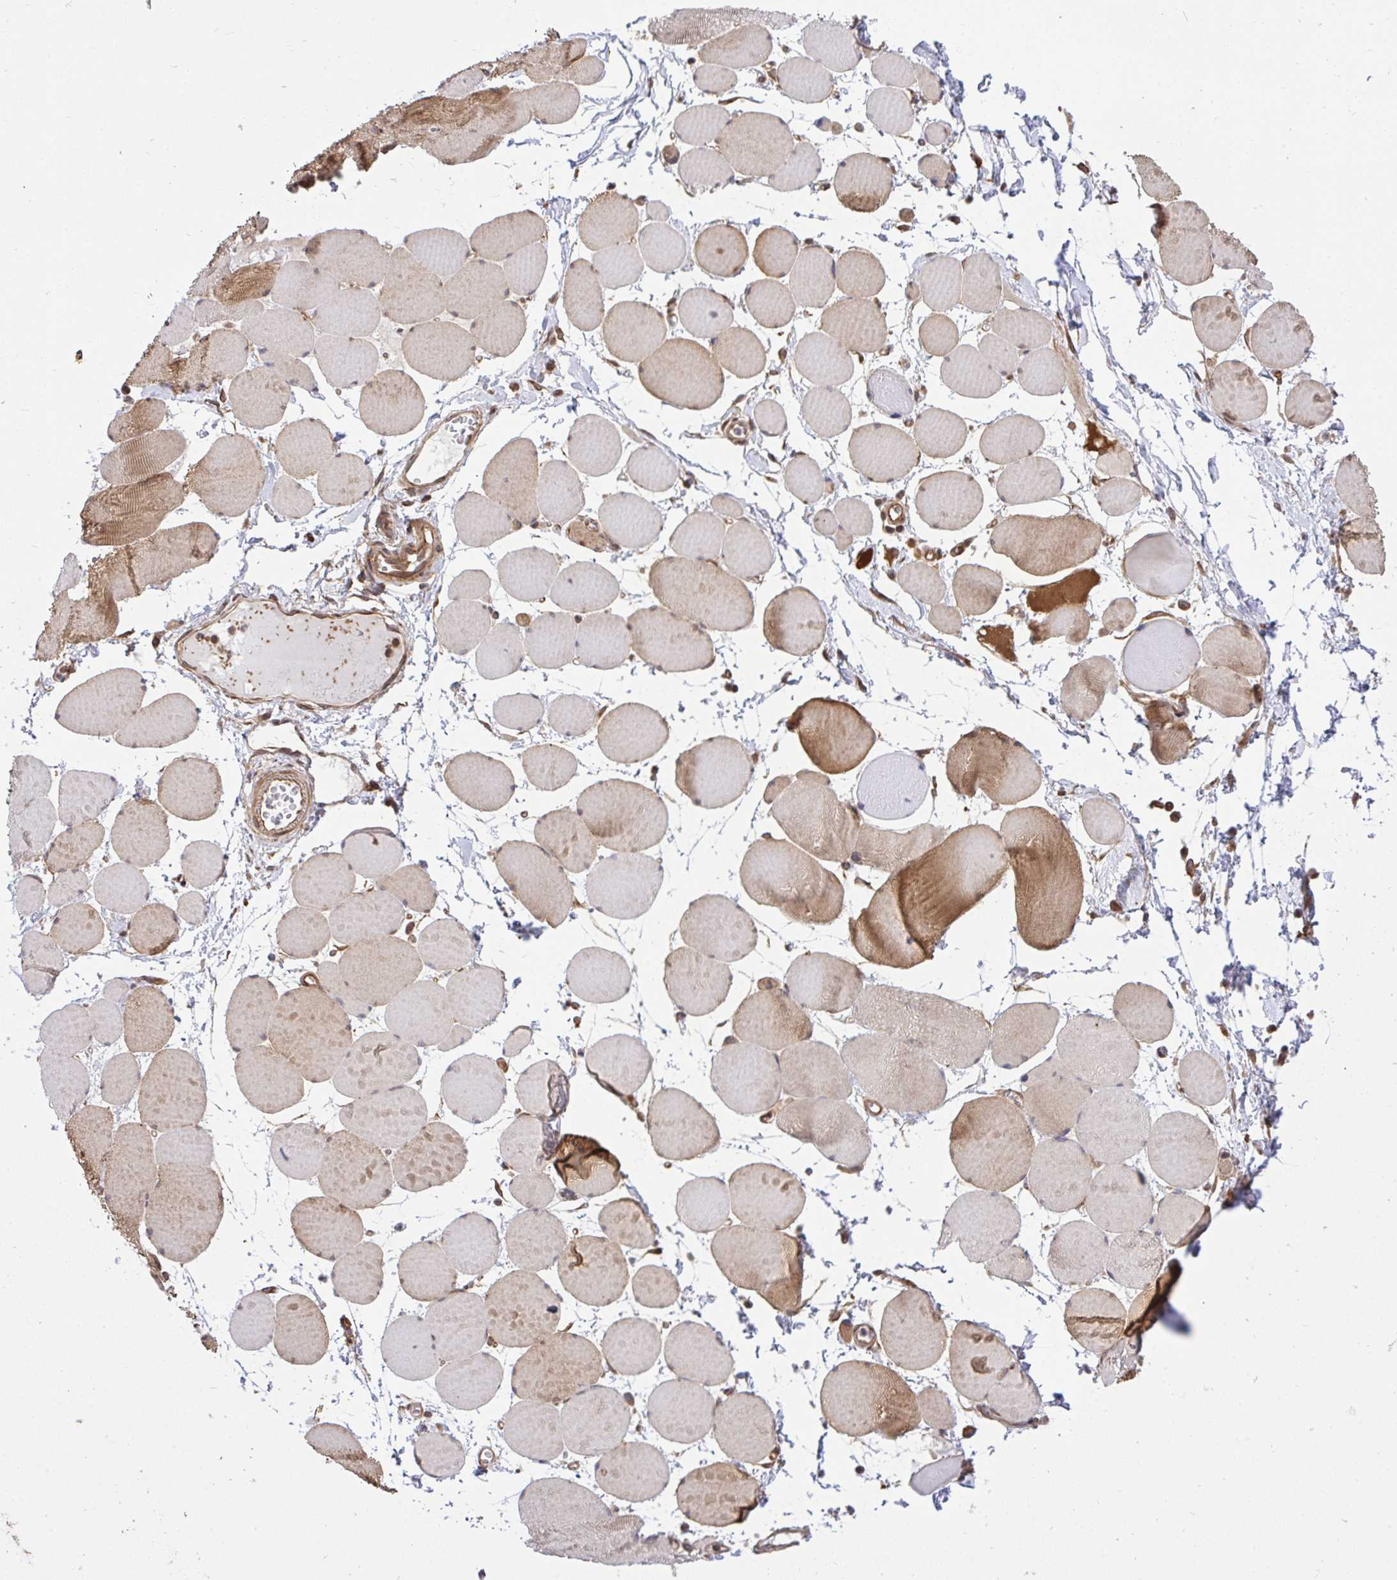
{"staining": {"intensity": "moderate", "quantity": "25%-75%", "location": "cytoplasmic/membranous"}, "tissue": "skeletal muscle", "cell_type": "Myocytes", "image_type": "normal", "snomed": [{"axis": "morphology", "description": "Normal tissue, NOS"}, {"axis": "topography", "description": "Skeletal muscle"}], "caption": "The histopathology image displays immunohistochemical staining of unremarkable skeletal muscle. There is moderate cytoplasmic/membranous staining is appreciated in about 25%-75% of myocytes.", "gene": "ERI1", "patient": {"sex": "female", "age": 75}}